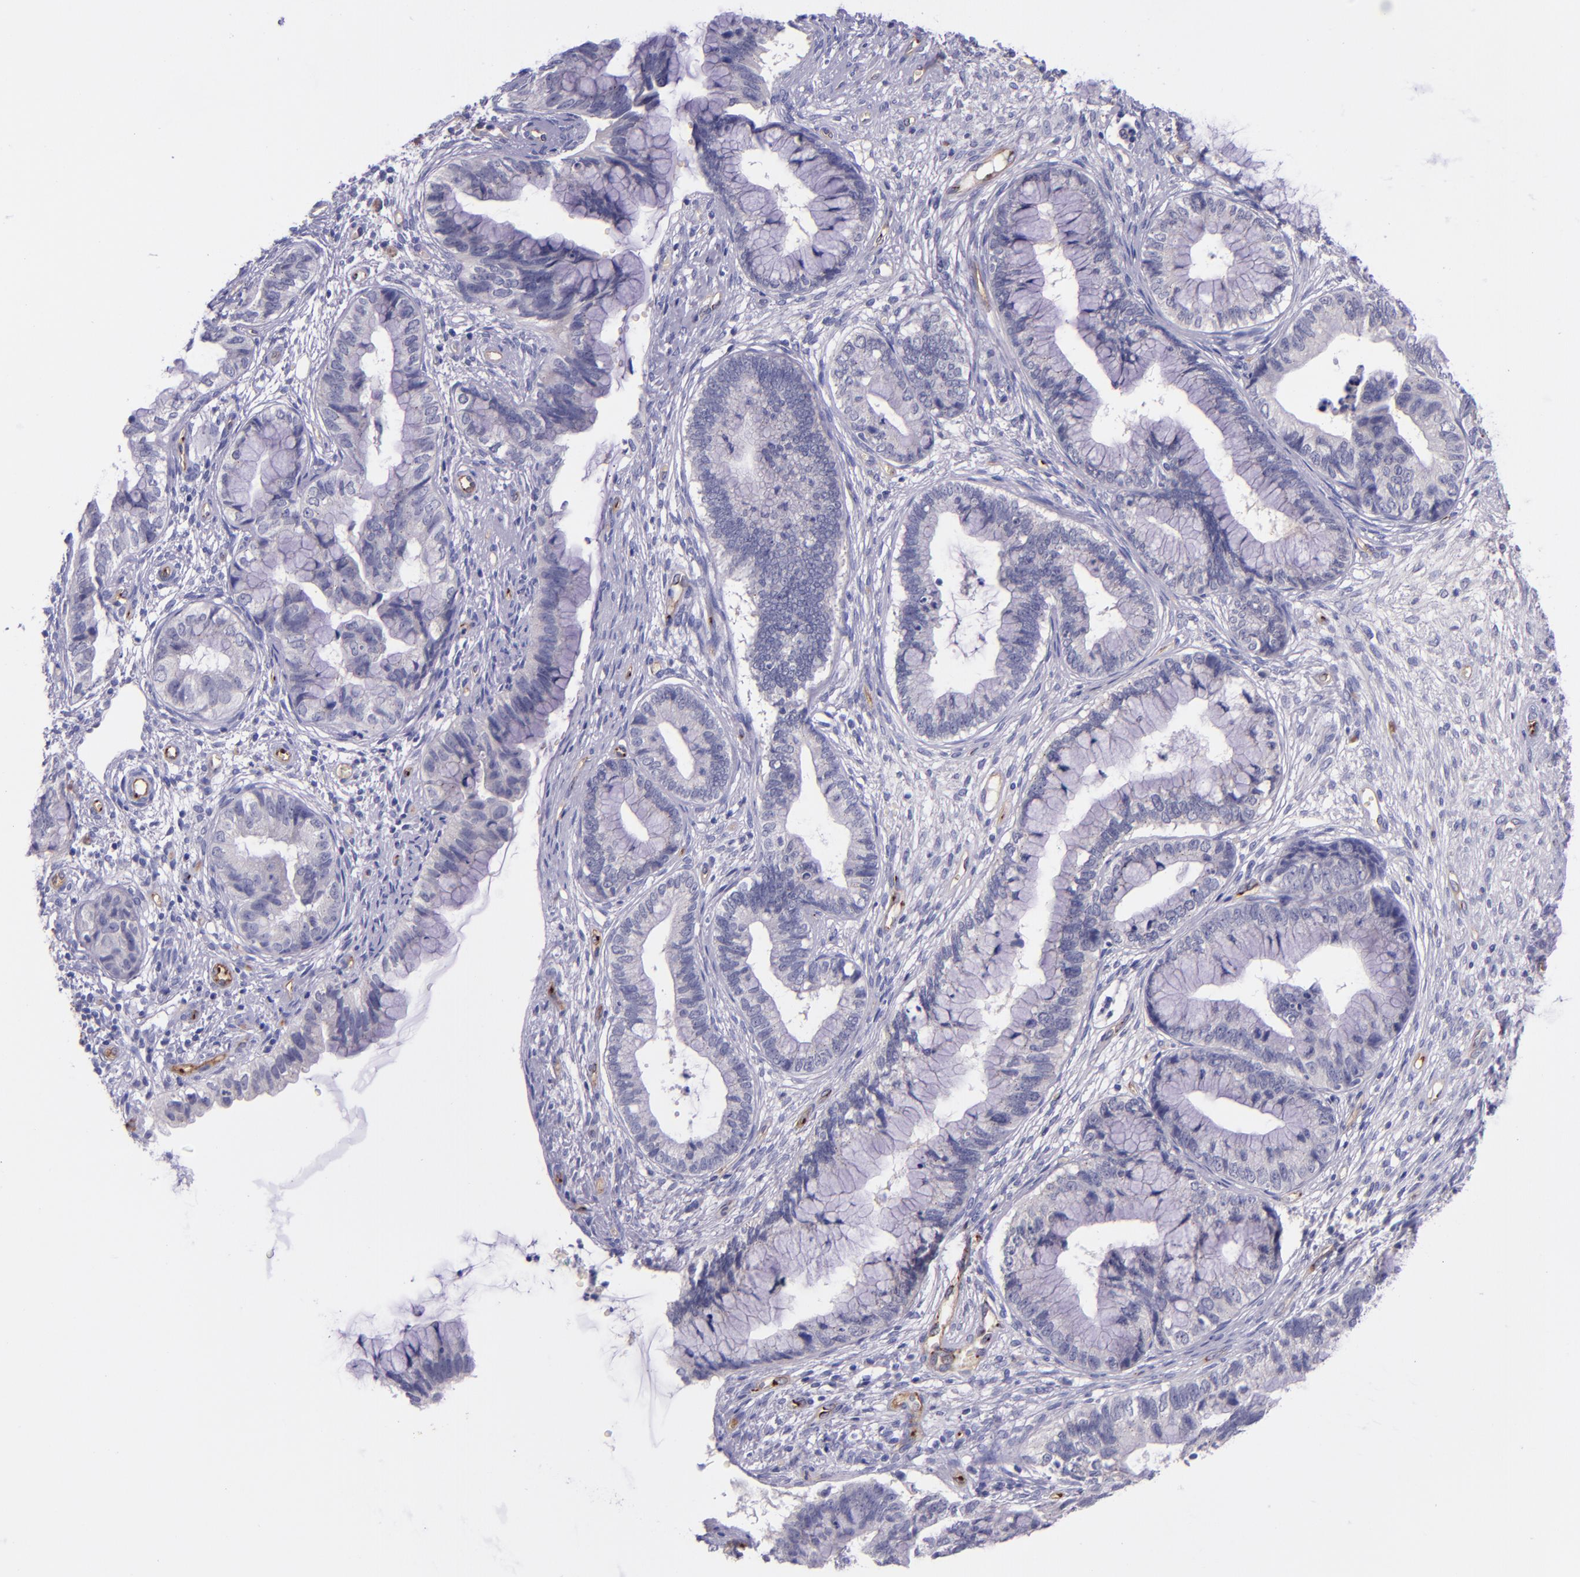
{"staining": {"intensity": "negative", "quantity": "none", "location": "none"}, "tissue": "cervical cancer", "cell_type": "Tumor cells", "image_type": "cancer", "snomed": [{"axis": "morphology", "description": "Adenocarcinoma, NOS"}, {"axis": "topography", "description": "Cervix"}], "caption": "IHC photomicrograph of human cervical cancer (adenocarcinoma) stained for a protein (brown), which displays no expression in tumor cells.", "gene": "NOS3", "patient": {"sex": "female", "age": 44}}